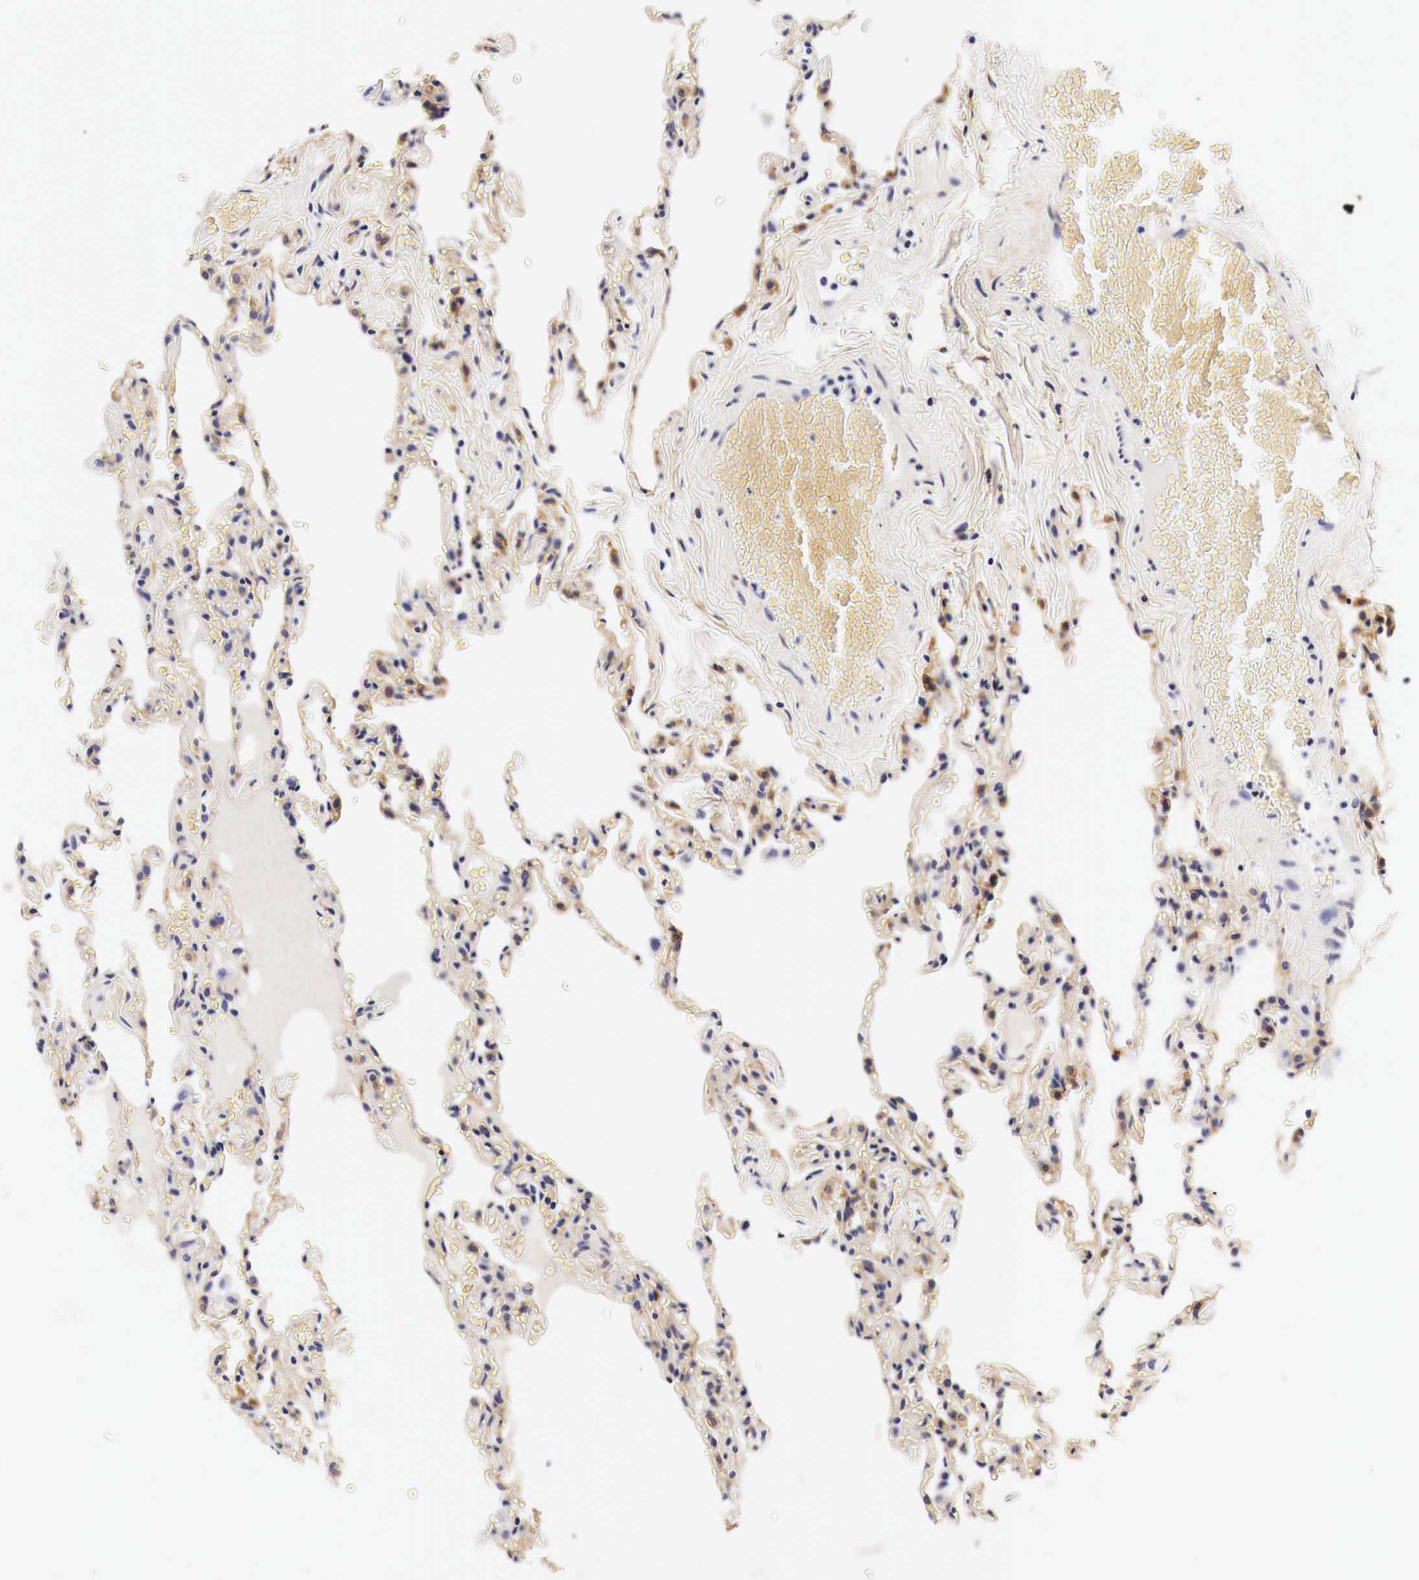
{"staining": {"intensity": "moderate", "quantity": "25%-75%", "location": "cytoplasmic/membranous"}, "tissue": "lung", "cell_type": "Alveolar cells", "image_type": "normal", "snomed": [{"axis": "morphology", "description": "Normal tissue, NOS"}, {"axis": "topography", "description": "Lung"}], "caption": "An image showing moderate cytoplasmic/membranous expression in about 25%-75% of alveolar cells in benign lung, as visualized by brown immunohistochemical staining.", "gene": "EGFR", "patient": {"sex": "female", "age": 61}}